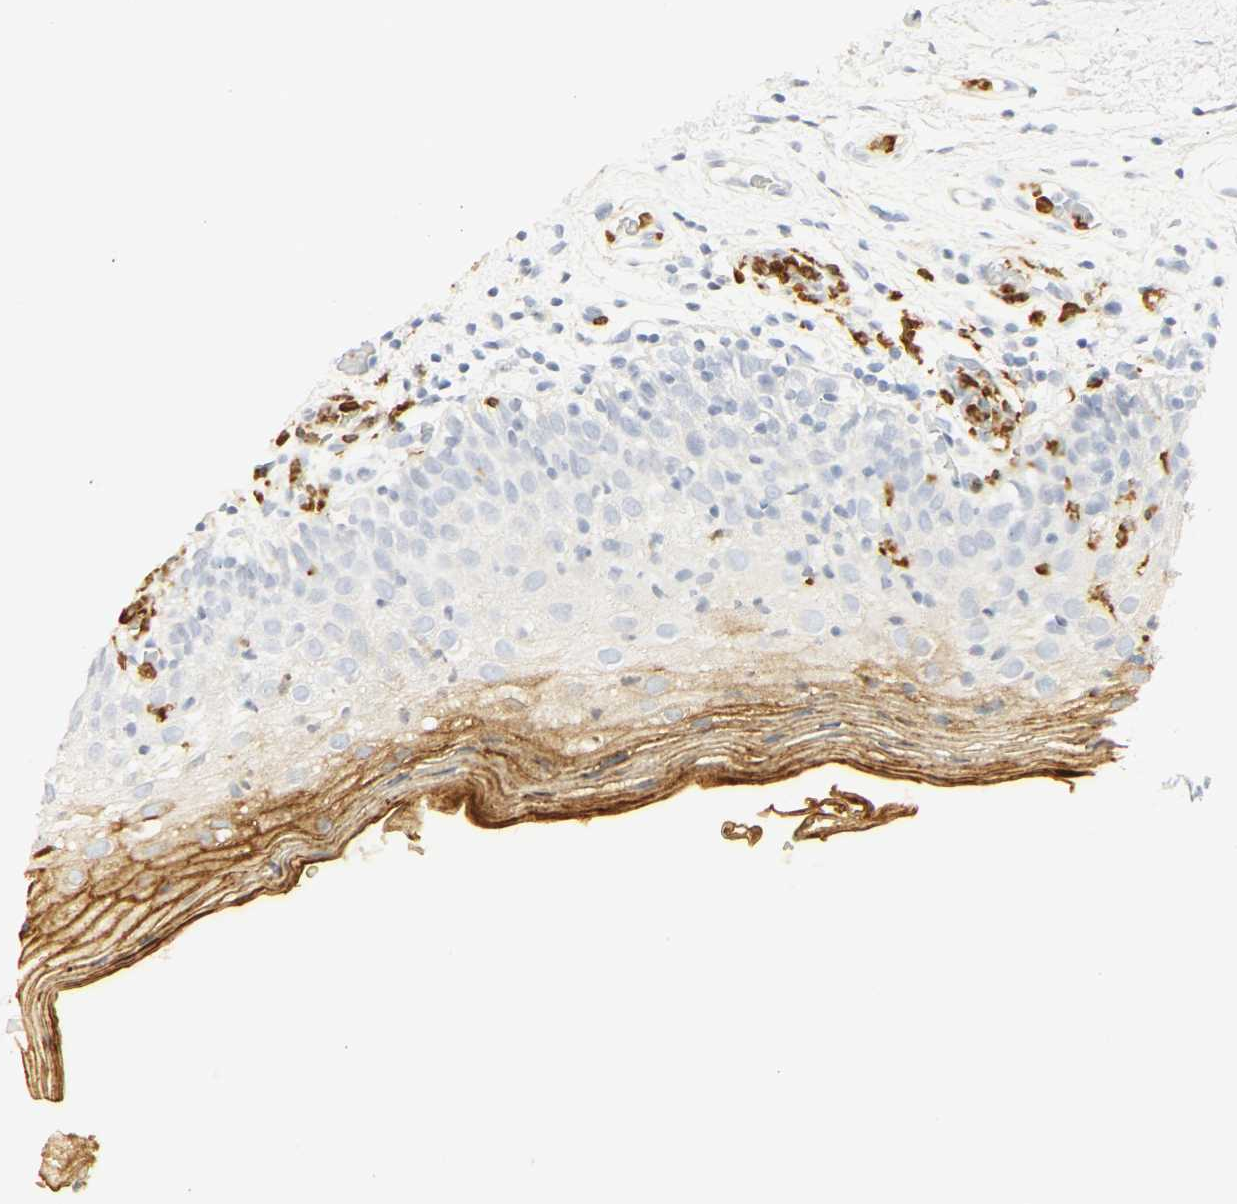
{"staining": {"intensity": "moderate", "quantity": "25%-75%", "location": "cytoplasmic/membranous"}, "tissue": "oral mucosa", "cell_type": "Squamous epithelial cells", "image_type": "normal", "snomed": [{"axis": "morphology", "description": "Normal tissue, NOS"}, {"axis": "morphology", "description": "Squamous cell carcinoma, NOS"}, {"axis": "topography", "description": "Skeletal muscle"}, {"axis": "topography", "description": "Oral tissue"}], "caption": "Immunohistochemistry of normal oral mucosa shows medium levels of moderate cytoplasmic/membranous staining in about 25%-75% of squamous epithelial cells.", "gene": "CEACAM5", "patient": {"sex": "male", "age": 71}}